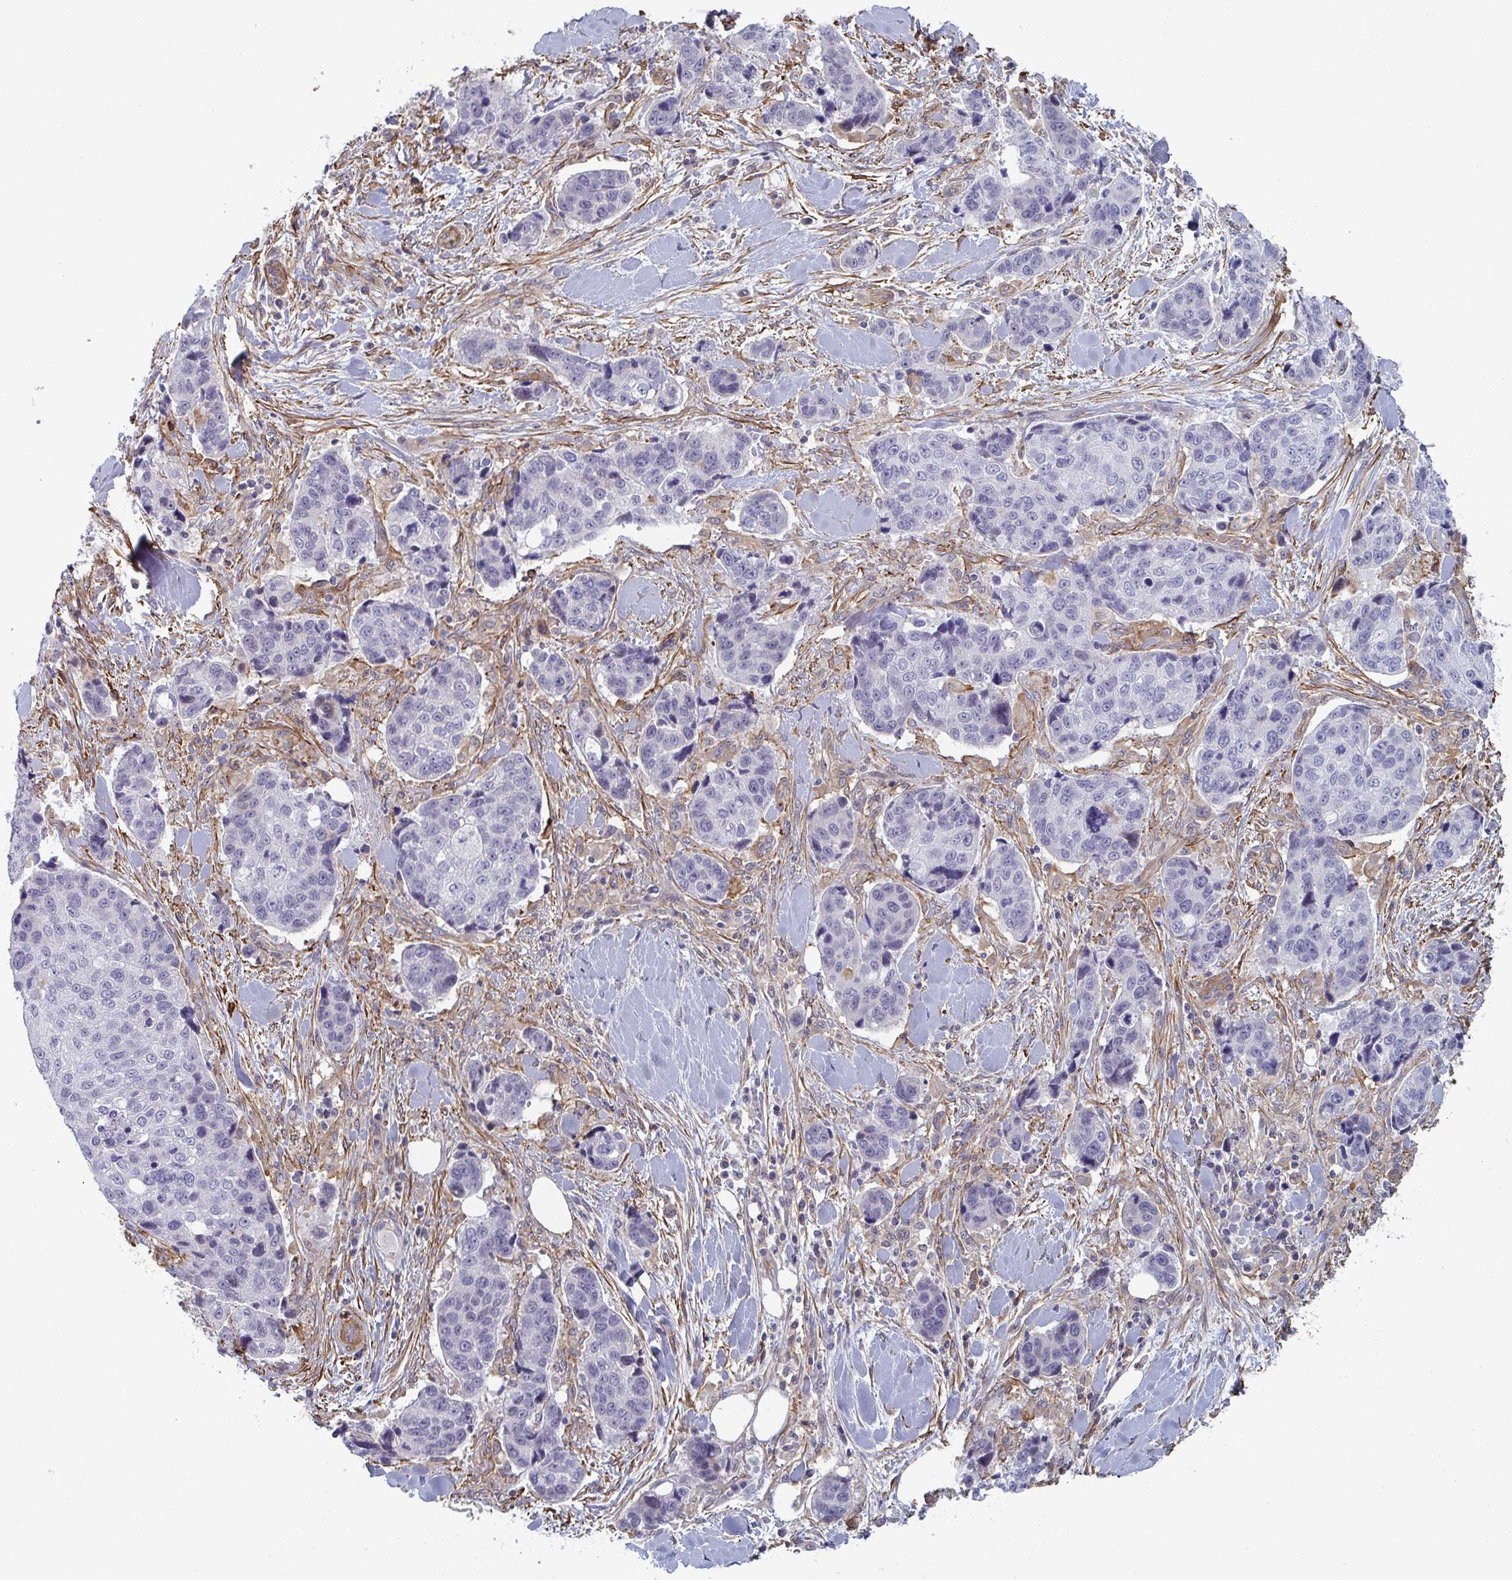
{"staining": {"intensity": "negative", "quantity": "none", "location": "none"}, "tissue": "lung cancer", "cell_type": "Tumor cells", "image_type": "cancer", "snomed": [{"axis": "morphology", "description": "Squamous cell carcinoma, NOS"}, {"axis": "topography", "description": "Lymph node"}, {"axis": "topography", "description": "Lung"}], "caption": "Immunohistochemical staining of lung squamous cell carcinoma shows no significant expression in tumor cells.", "gene": "NEURL4", "patient": {"sex": "male", "age": 61}}